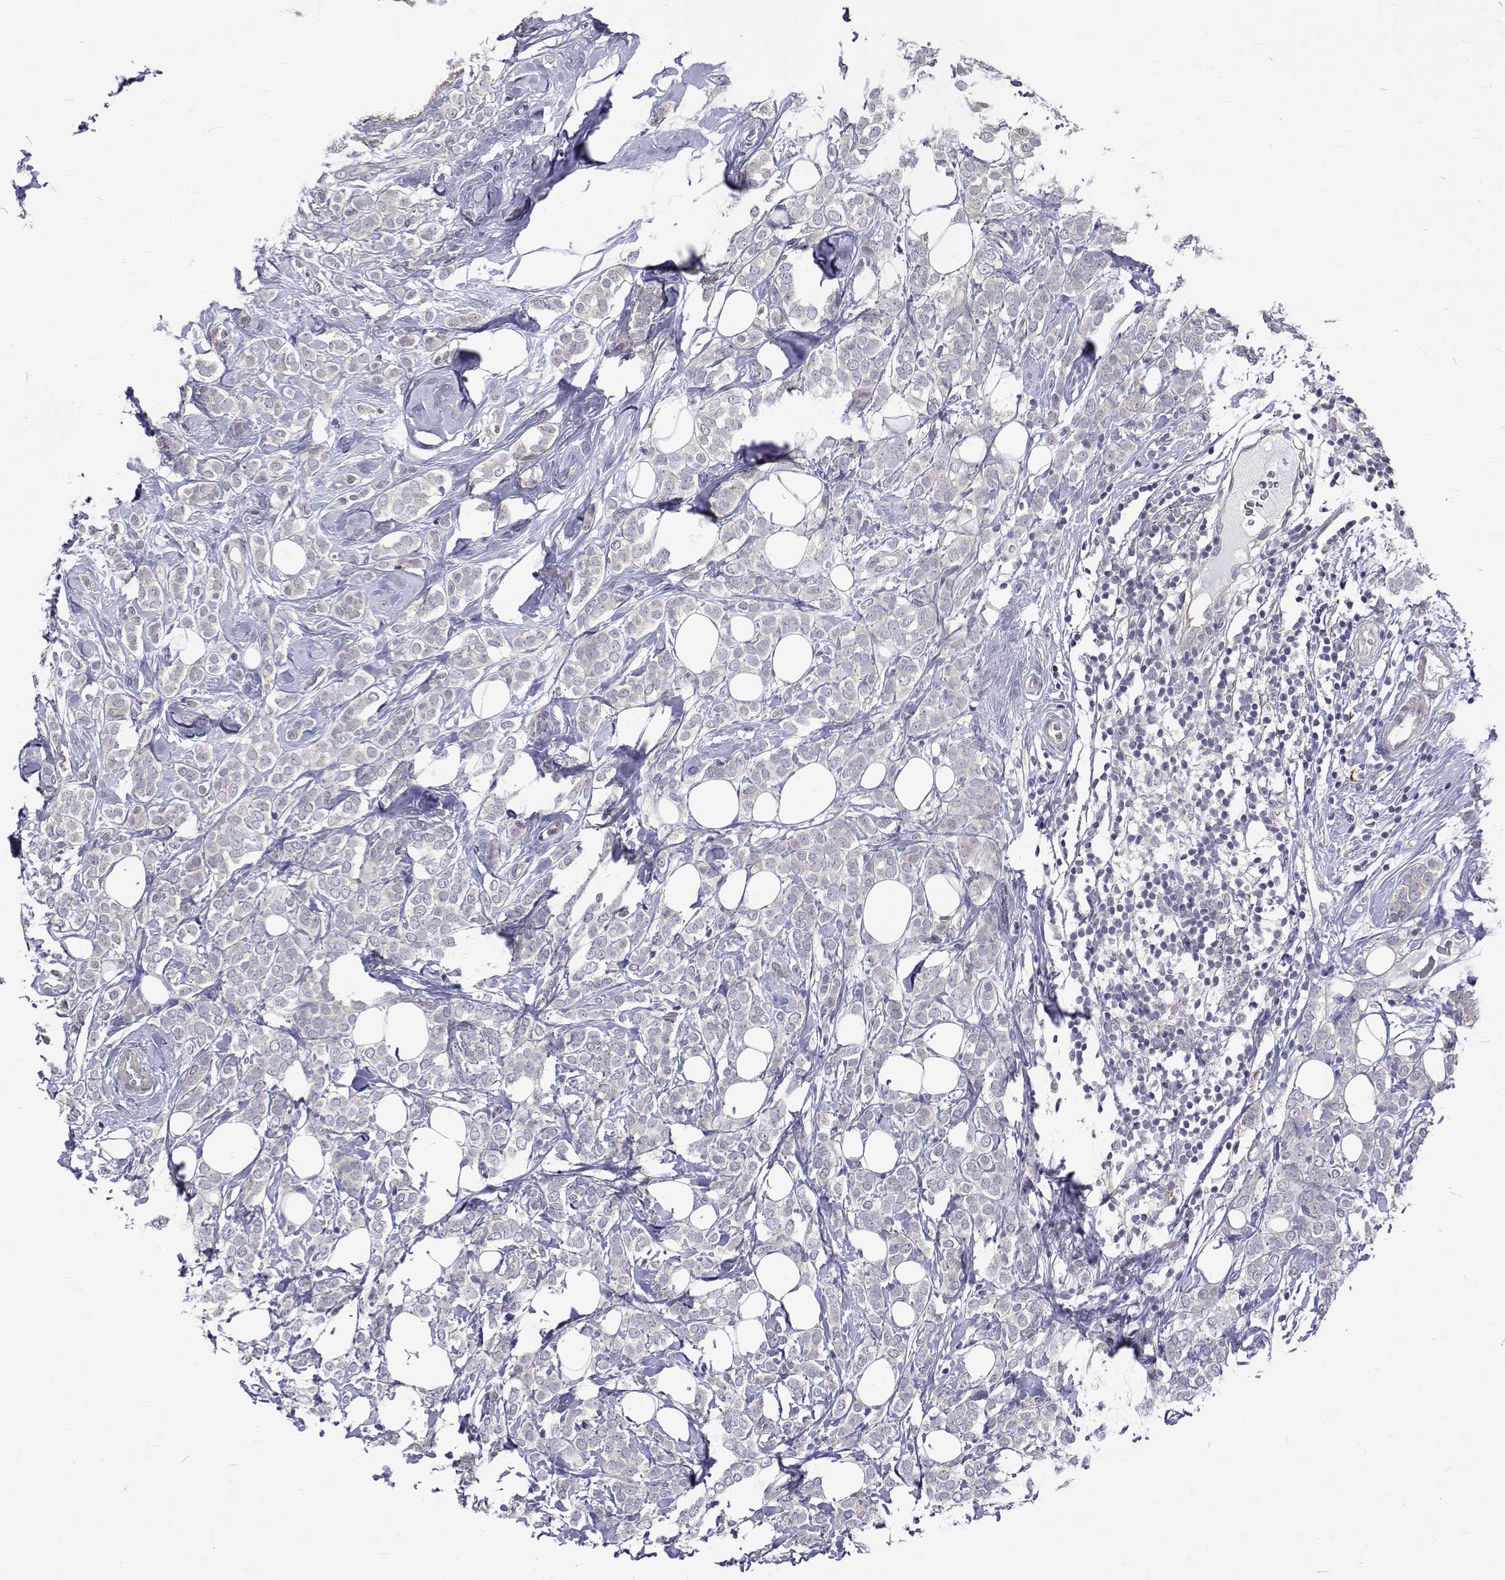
{"staining": {"intensity": "negative", "quantity": "none", "location": "none"}, "tissue": "breast cancer", "cell_type": "Tumor cells", "image_type": "cancer", "snomed": [{"axis": "morphology", "description": "Lobular carcinoma"}, {"axis": "topography", "description": "Breast"}], "caption": "A high-resolution micrograph shows immunohistochemistry (IHC) staining of breast lobular carcinoma, which exhibits no significant positivity in tumor cells.", "gene": "PADI1", "patient": {"sex": "female", "age": 49}}